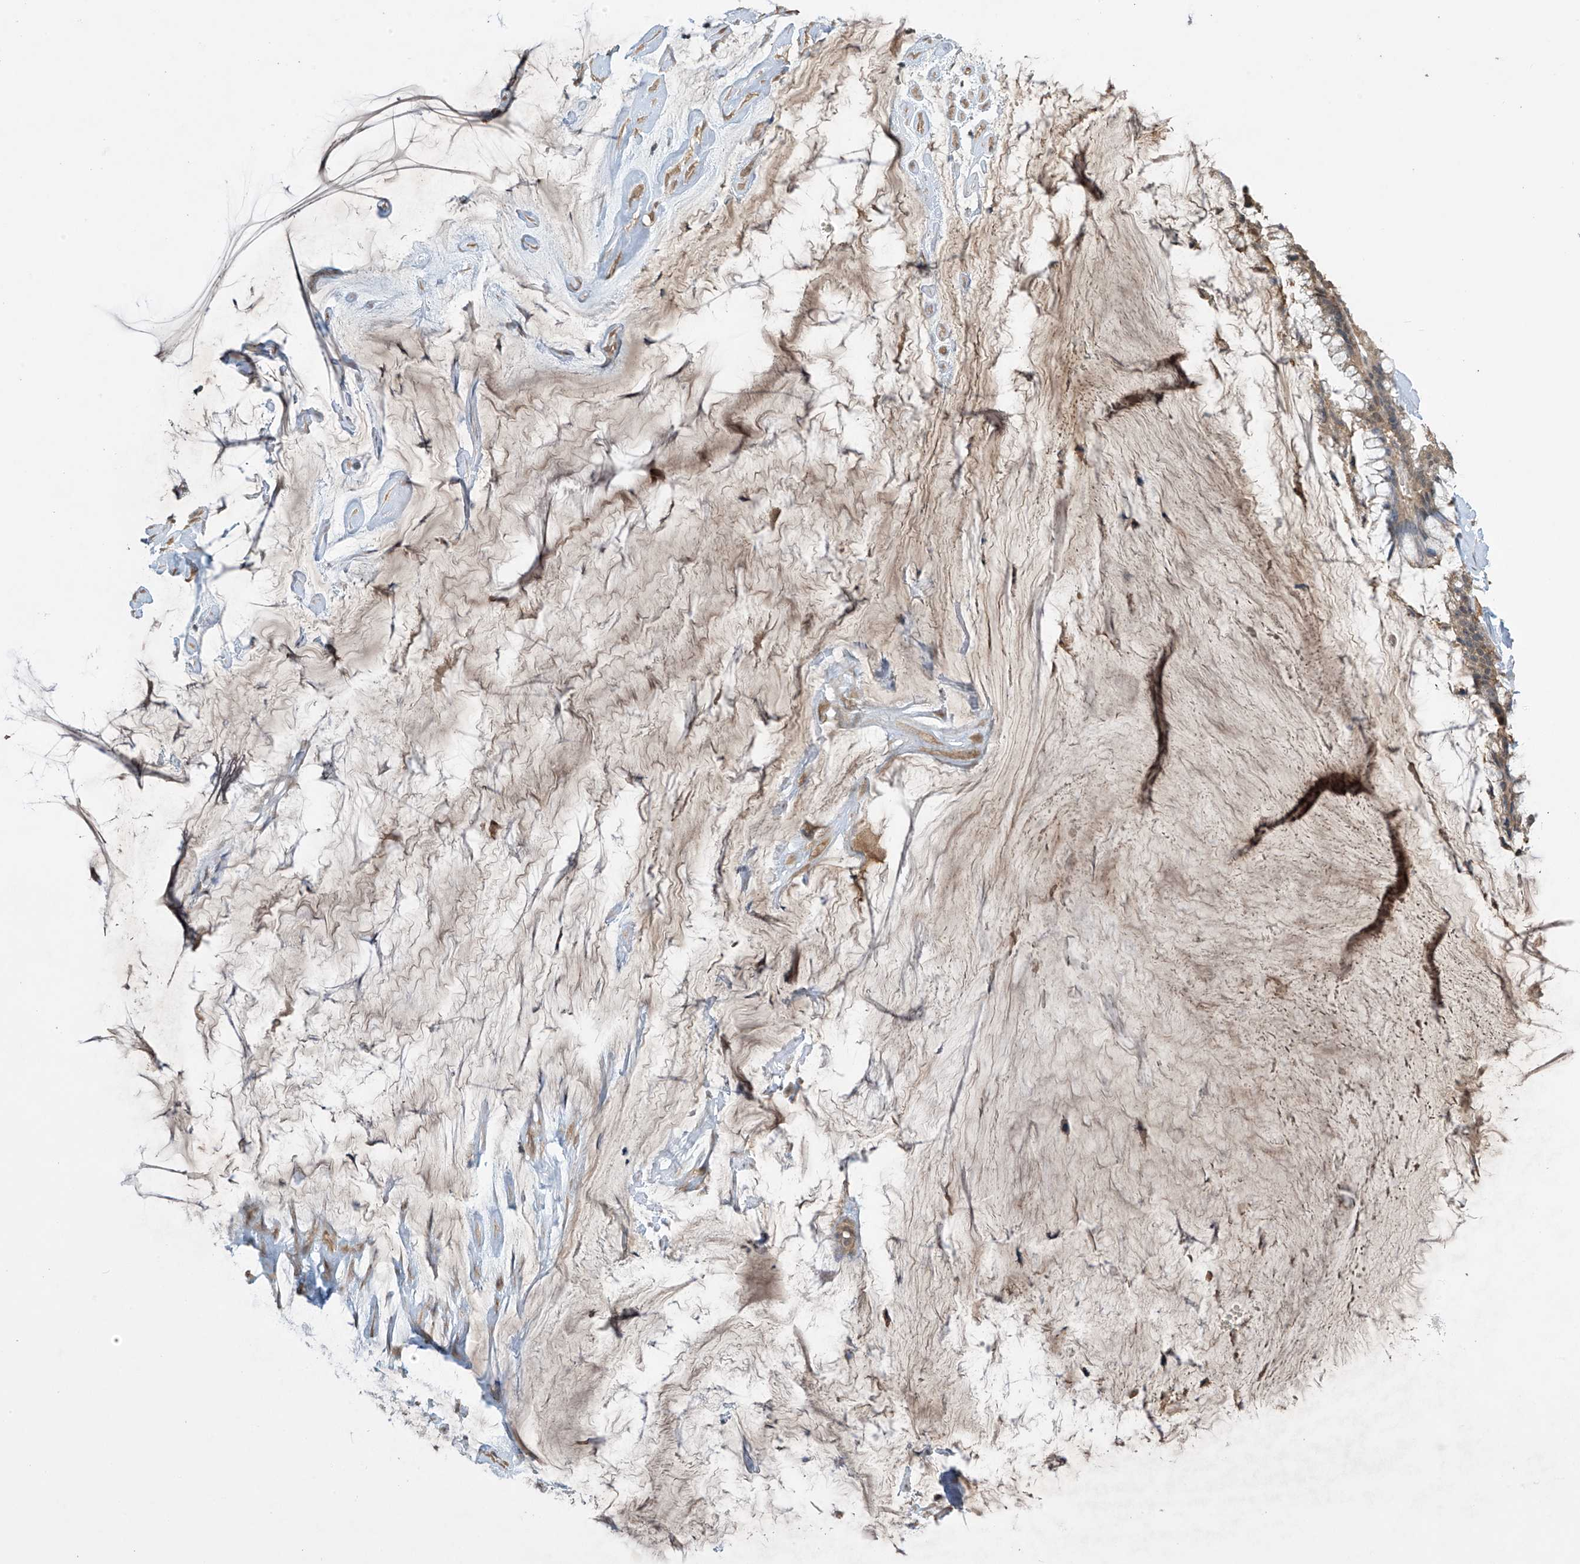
{"staining": {"intensity": "weak", "quantity": ">75%", "location": "cytoplasmic/membranous"}, "tissue": "ovarian cancer", "cell_type": "Tumor cells", "image_type": "cancer", "snomed": [{"axis": "morphology", "description": "Cystadenocarcinoma, mucinous, NOS"}, {"axis": "topography", "description": "Ovary"}], "caption": "Immunohistochemistry (DAB (3,3'-diaminobenzidine)) staining of human ovarian mucinous cystadenocarcinoma demonstrates weak cytoplasmic/membranous protein expression in about >75% of tumor cells. Using DAB (brown) and hematoxylin (blue) stains, captured at high magnification using brightfield microscopy.", "gene": "SLFN14", "patient": {"sex": "female", "age": 39}}